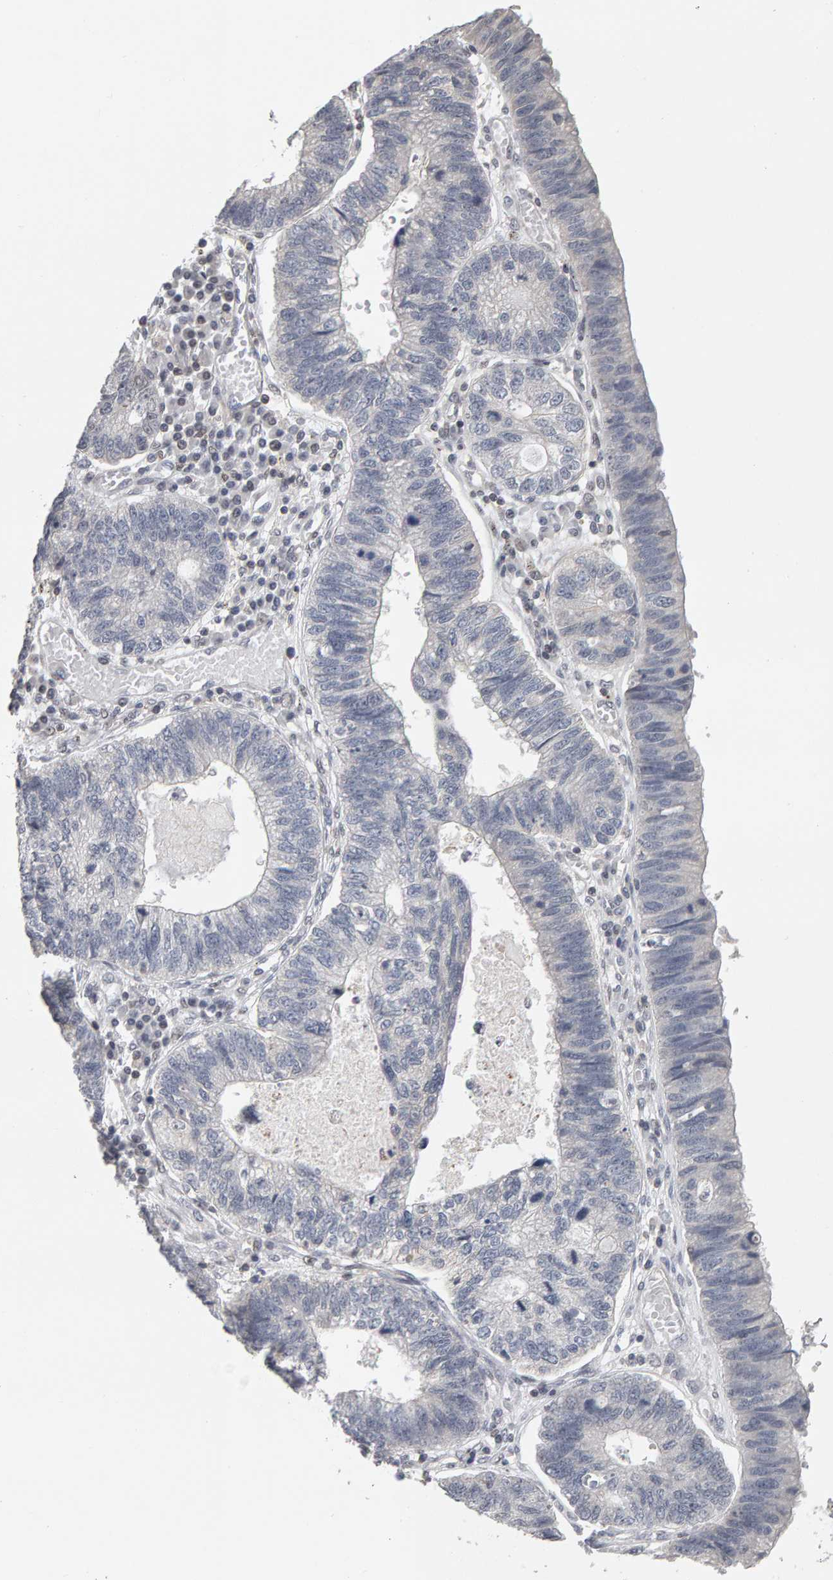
{"staining": {"intensity": "negative", "quantity": "none", "location": "none"}, "tissue": "stomach cancer", "cell_type": "Tumor cells", "image_type": "cancer", "snomed": [{"axis": "morphology", "description": "Adenocarcinoma, NOS"}, {"axis": "topography", "description": "Stomach"}], "caption": "Tumor cells show no significant protein staining in stomach cancer (adenocarcinoma).", "gene": "TEFM", "patient": {"sex": "male", "age": 59}}